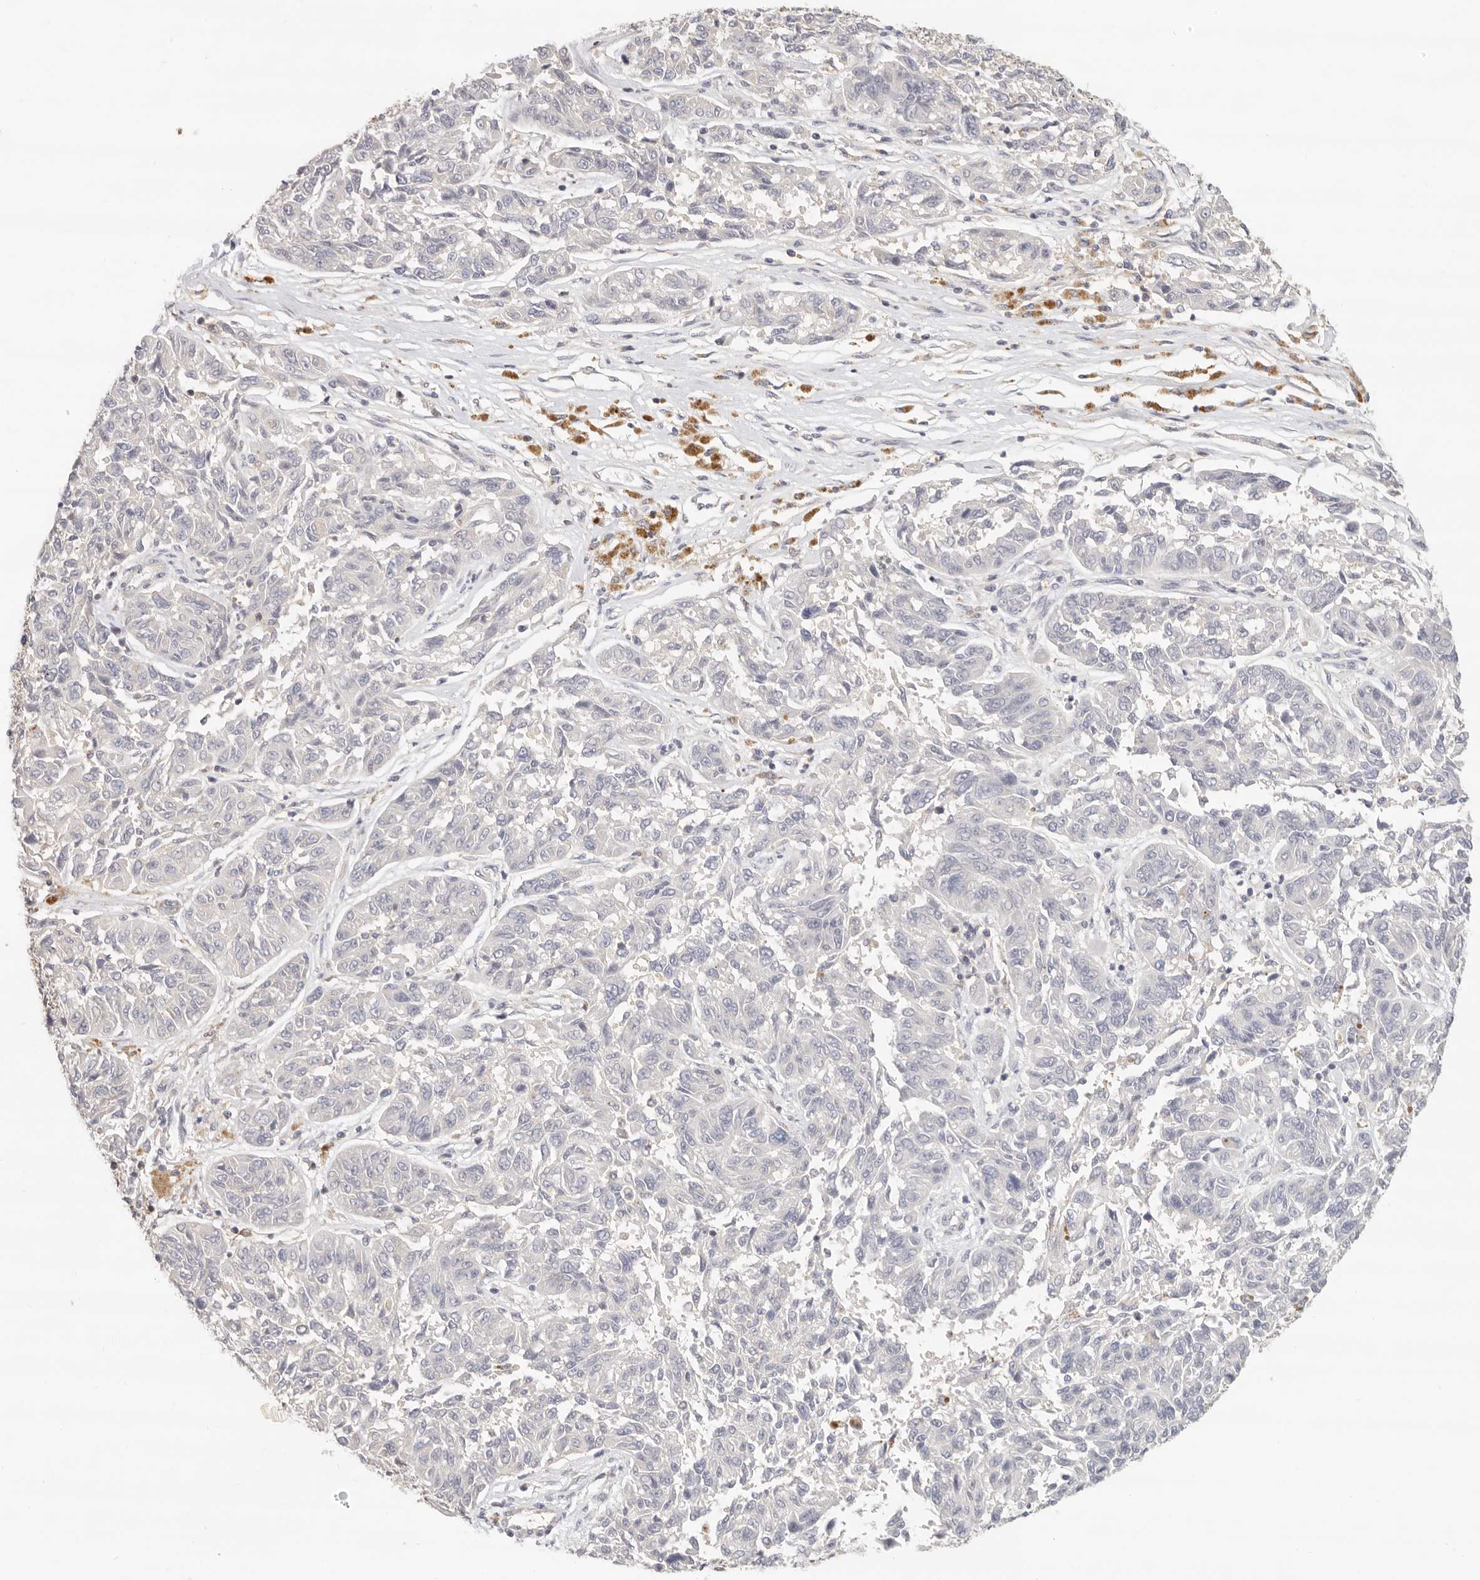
{"staining": {"intensity": "negative", "quantity": "none", "location": "none"}, "tissue": "melanoma", "cell_type": "Tumor cells", "image_type": "cancer", "snomed": [{"axis": "morphology", "description": "Malignant melanoma, NOS"}, {"axis": "topography", "description": "Skin"}], "caption": "Immunohistochemistry (IHC) micrograph of neoplastic tissue: human malignant melanoma stained with DAB reveals no significant protein expression in tumor cells.", "gene": "ANXA9", "patient": {"sex": "male", "age": 53}}